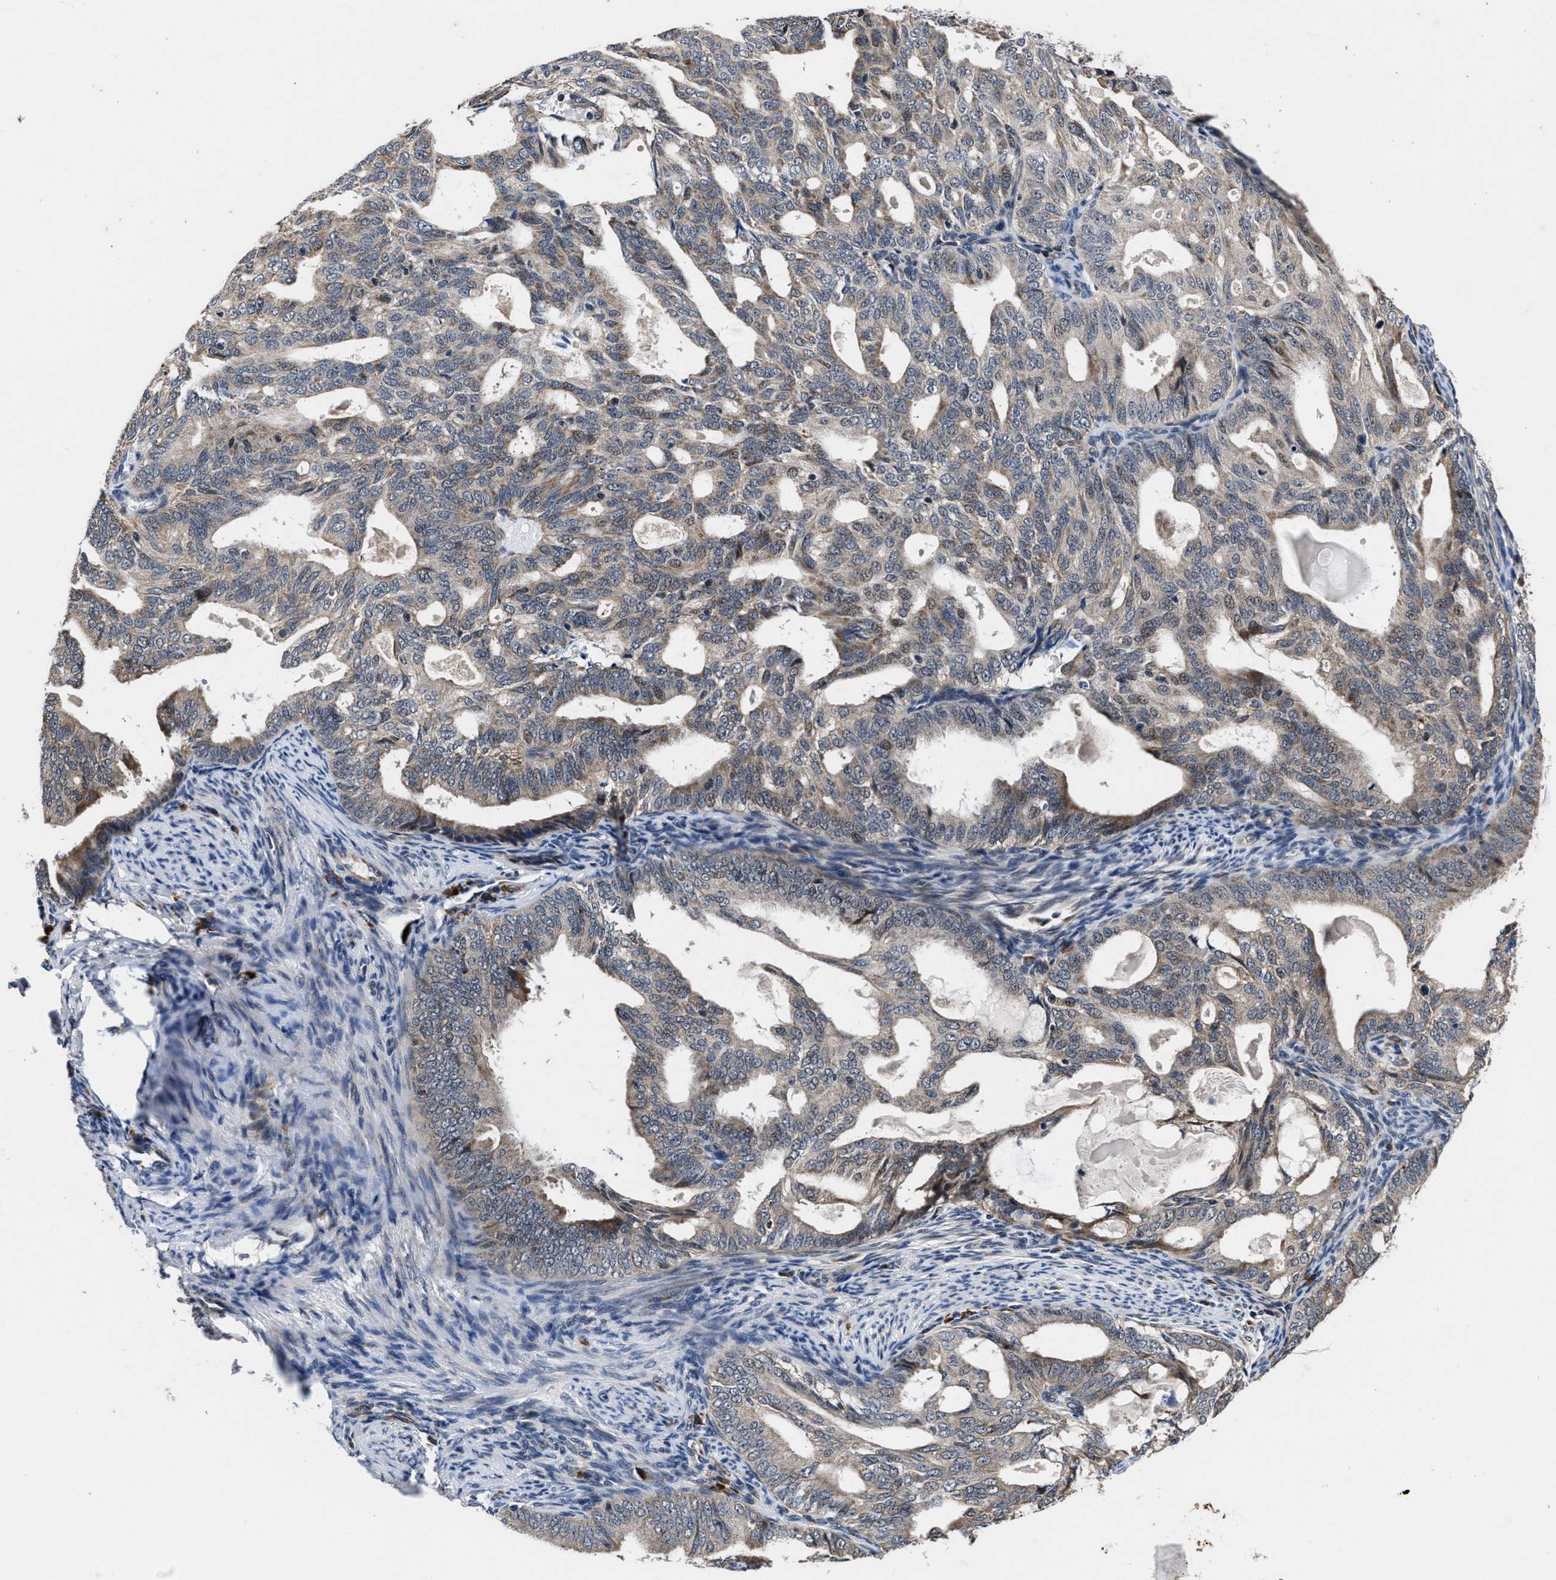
{"staining": {"intensity": "weak", "quantity": "<25%", "location": "cytoplasmic/membranous"}, "tissue": "endometrial cancer", "cell_type": "Tumor cells", "image_type": "cancer", "snomed": [{"axis": "morphology", "description": "Adenocarcinoma, NOS"}, {"axis": "topography", "description": "Endometrium"}], "caption": "Immunohistochemistry (IHC) histopathology image of neoplastic tissue: endometrial cancer (adenocarcinoma) stained with DAB (3,3'-diaminobenzidine) reveals no significant protein staining in tumor cells.", "gene": "TMEM53", "patient": {"sex": "female", "age": 58}}